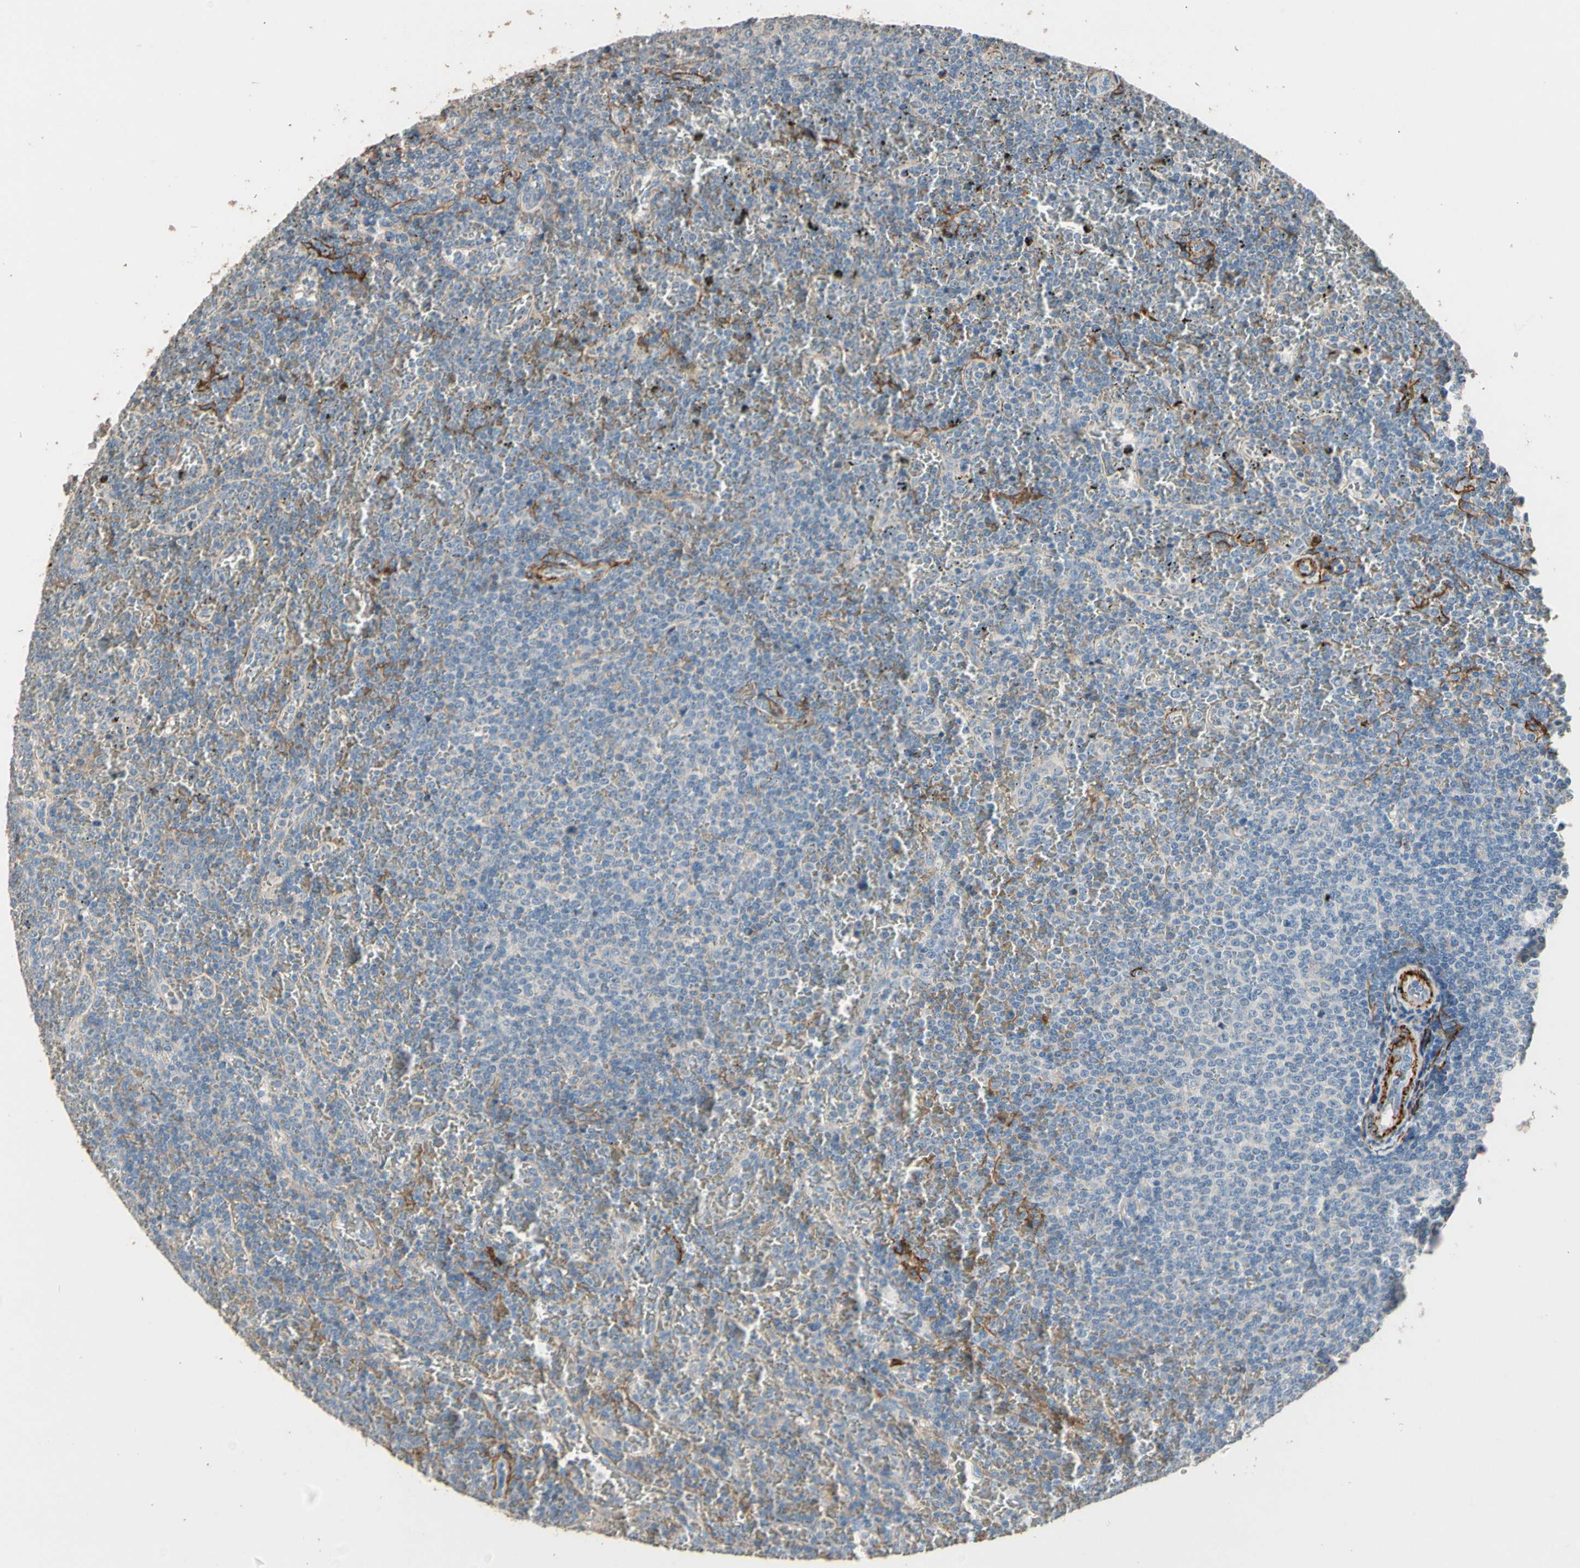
{"staining": {"intensity": "weak", "quantity": "<25%", "location": "cytoplasmic/membranous"}, "tissue": "lymphoma", "cell_type": "Tumor cells", "image_type": "cancer", "snomed": [{"axis": "morphology", "description": "Malignant lymphoma, non-Hodgkin's type, Low grade"}, {"axis": "topography", "description": "Spleen"}], "caption": "Lymphoma was stained to show a protein in brown. There is no significant expression in tumor cells.", "gene": "SUSD2", "patient": {"sex": "female", "age": 77}}